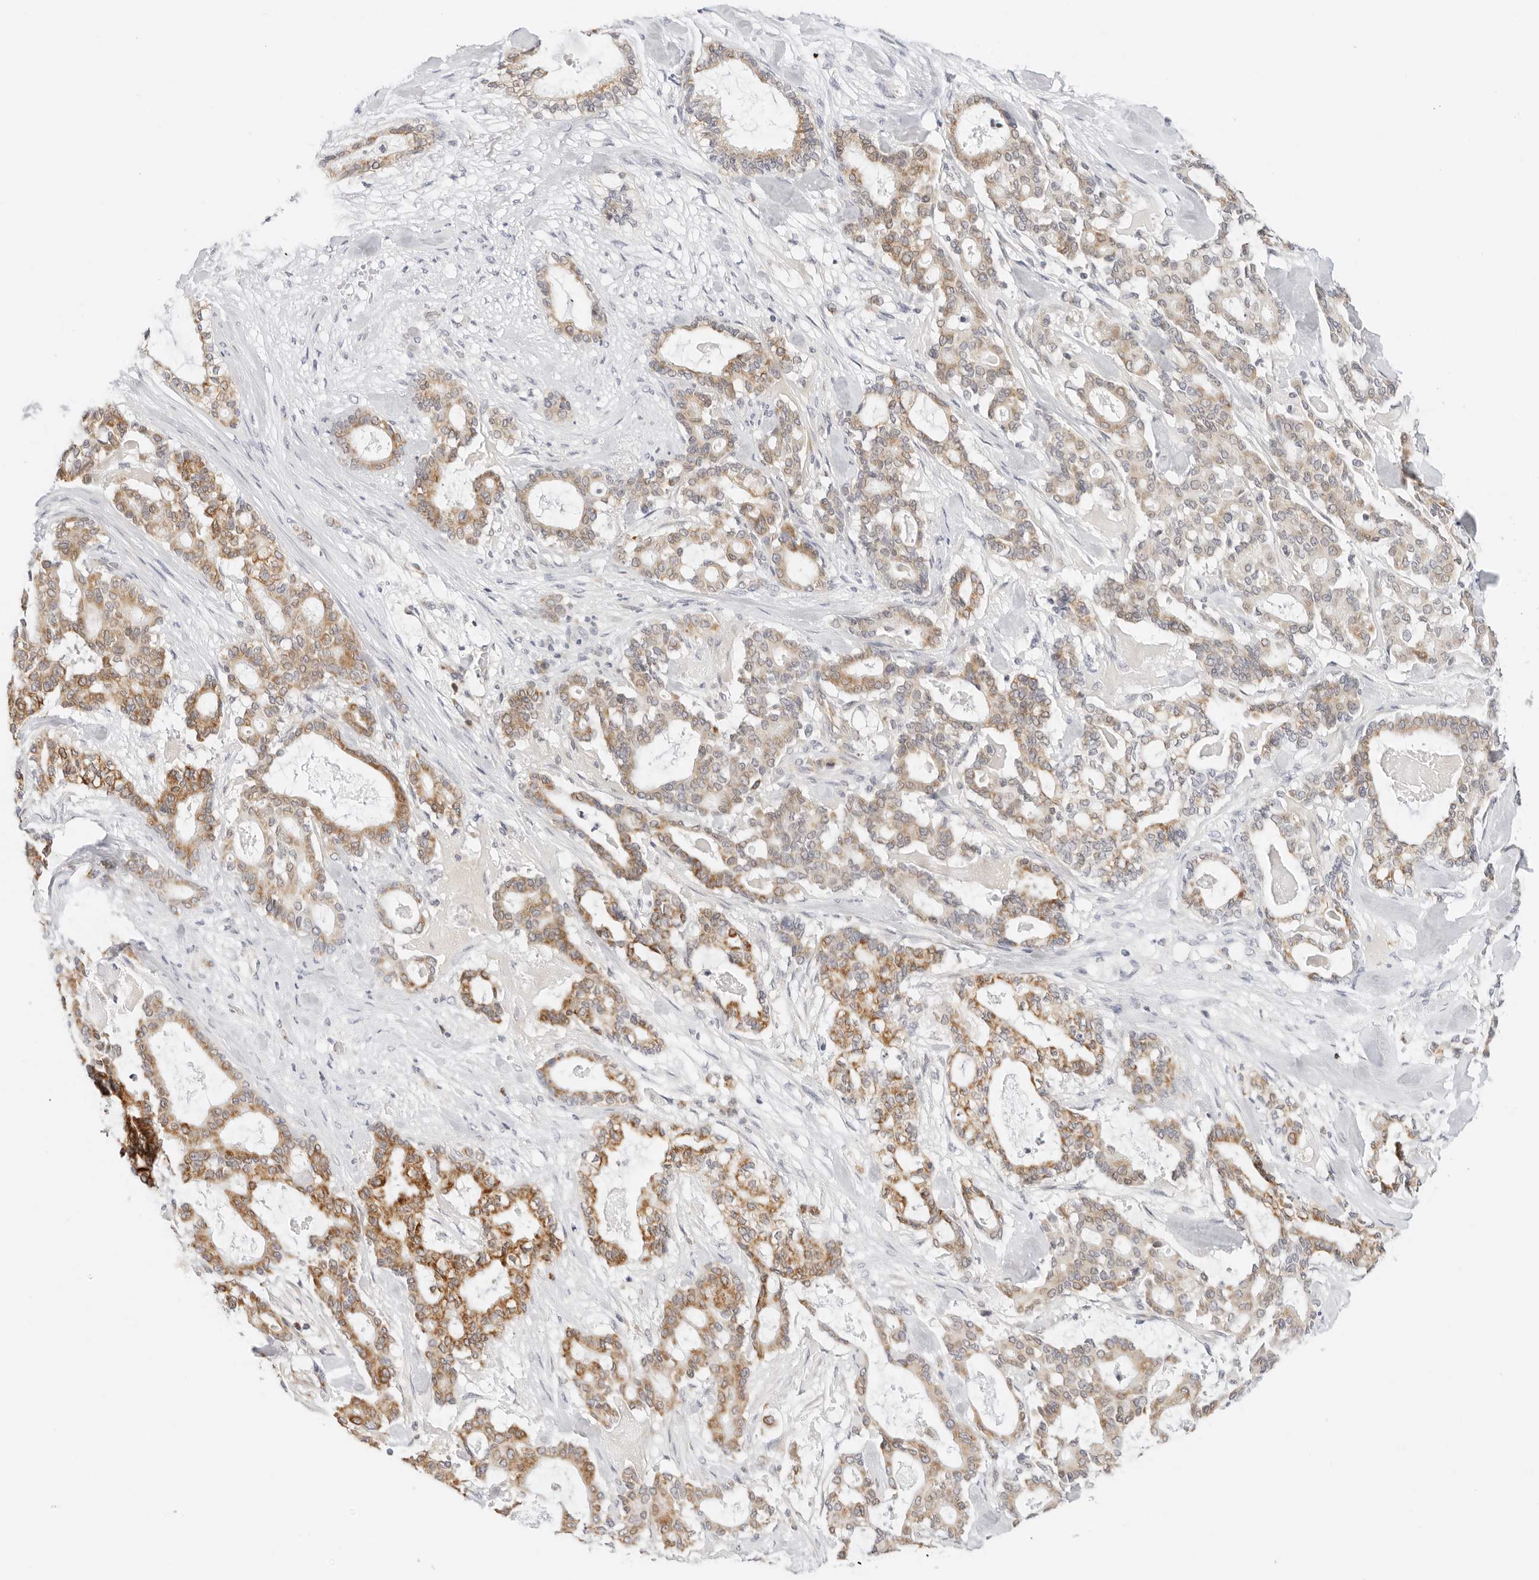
{"staining": {"intensity": "strong", "quantity": "25%-75%", "location": "cytoplasmic/membranous"}, "tissue": "pancreatic cancer", "cell_type": "Tumor cells", "image_type": "cancer", "snomed": [{"axis": "morphology", "description": "Adenocarcinoma, NOS"}, {"axis": "topography", "description": "Pancreas"}], "caption": "An immunohistochemistry (IHC) micrograph of neoplastic tissue is shown. Protein staining in brown highlights strong cytoplasmic/membranous positivity in pancreatic cancer (adenocarcinoma) within tumor cells.", "gene": "RC3H1", "patient": {"sex": "male", "age": 63}}